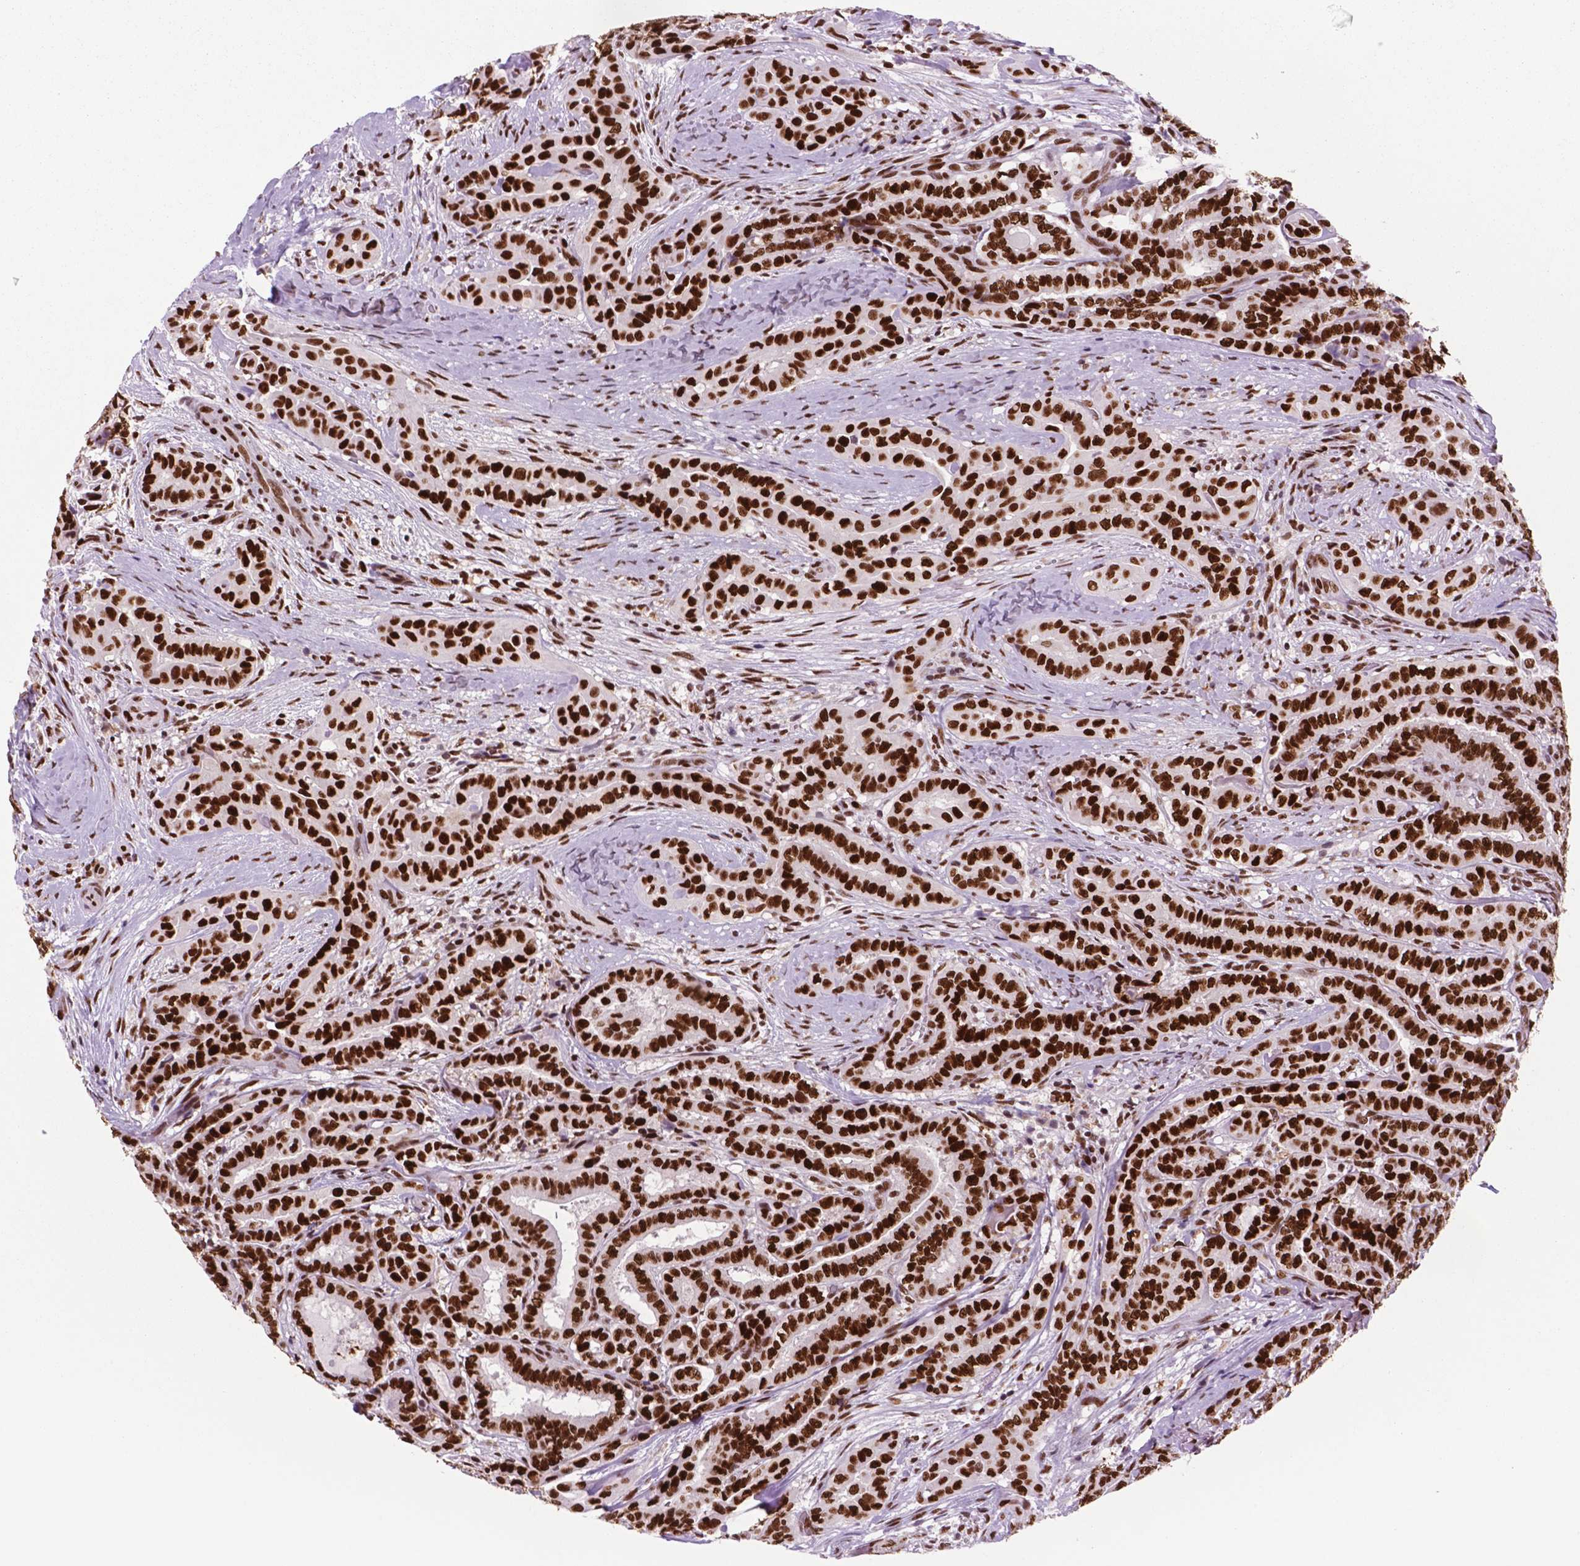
{"staining": {"intensity": "strong", "quantity": ">75%", "location": "nuclear"}, "tissue": "thyroid cancer", "cell_type": "Tumor cells", "image_type": "cancer", "snomed": [{"axis": "morphology", "description": "Papillary adenocarcinoma, NOS"}, {"axis": "morphology", "description": "Papillary adenoma metastatic"}, {"axis": "topography", "description": "Thyroid gland"}], "caption": "Strong nuclear expression is appreciated in approximately >75% of tumor cells in thyroid cancer. Using DAB (brown) and hematoxylin (blue) stains, captured at high magnification using brightfield microscopy.", "gene": "MSH6", "patient": {"sex": "female", "age": 50}}